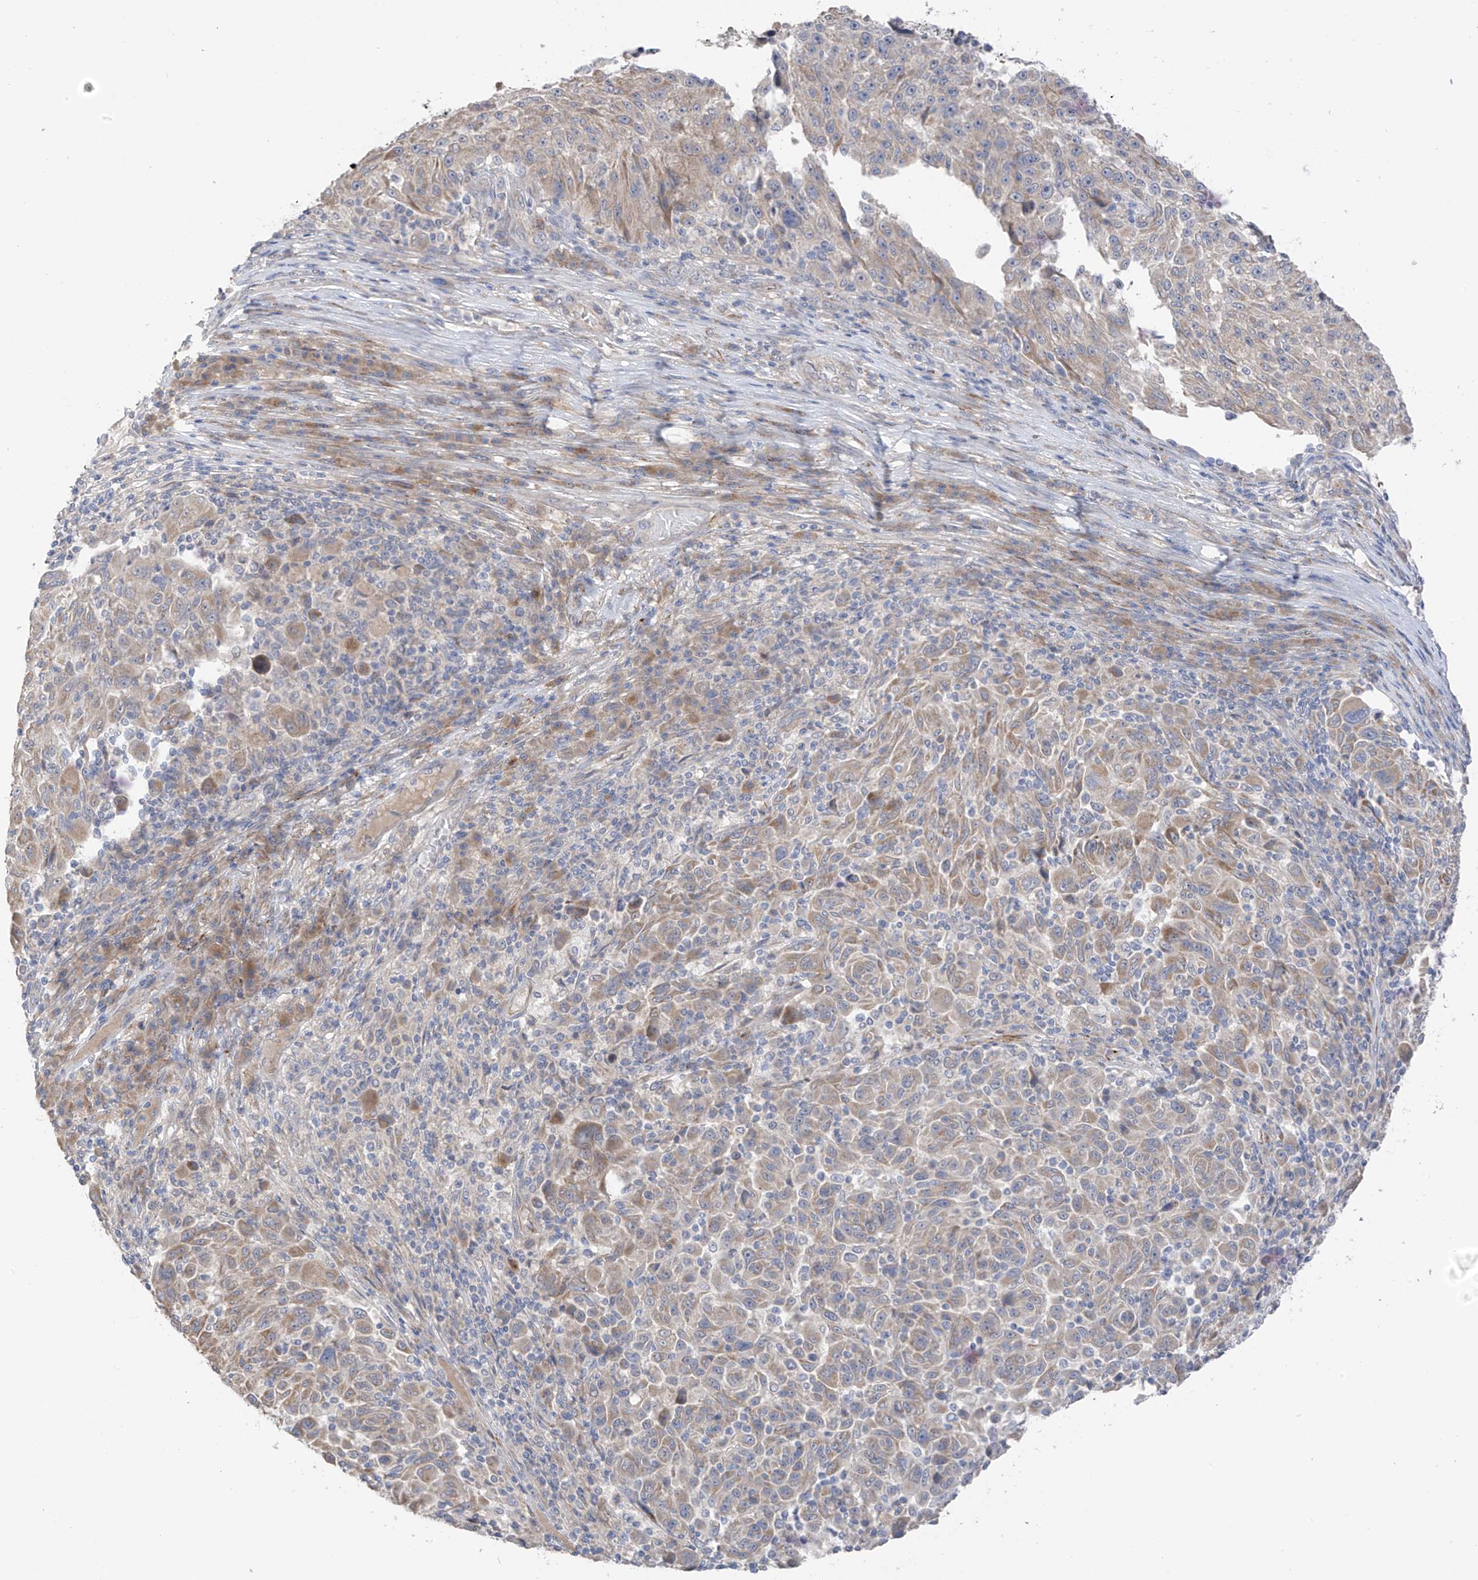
{"staining": {"intensity": "weak", "quantity": "25%-75%", "location": "cytoplasmic/membranous"}, "tissue": "melanoma", "cell_type": "Tumor cells", "image_type": "cancer", "snomed": [{"axis": "morphology", "description": "Malignant melanoma, NOS"}, {"axis": "topography", "description": "Skin"}], "caption": "This image shows IHC staining of human melanoma, with low weak cytoplasmic/membranous expression in about 25%-75% of tumor cells.", "gene": "NALCN", "patient": {"sex": "male", "age": 53}}